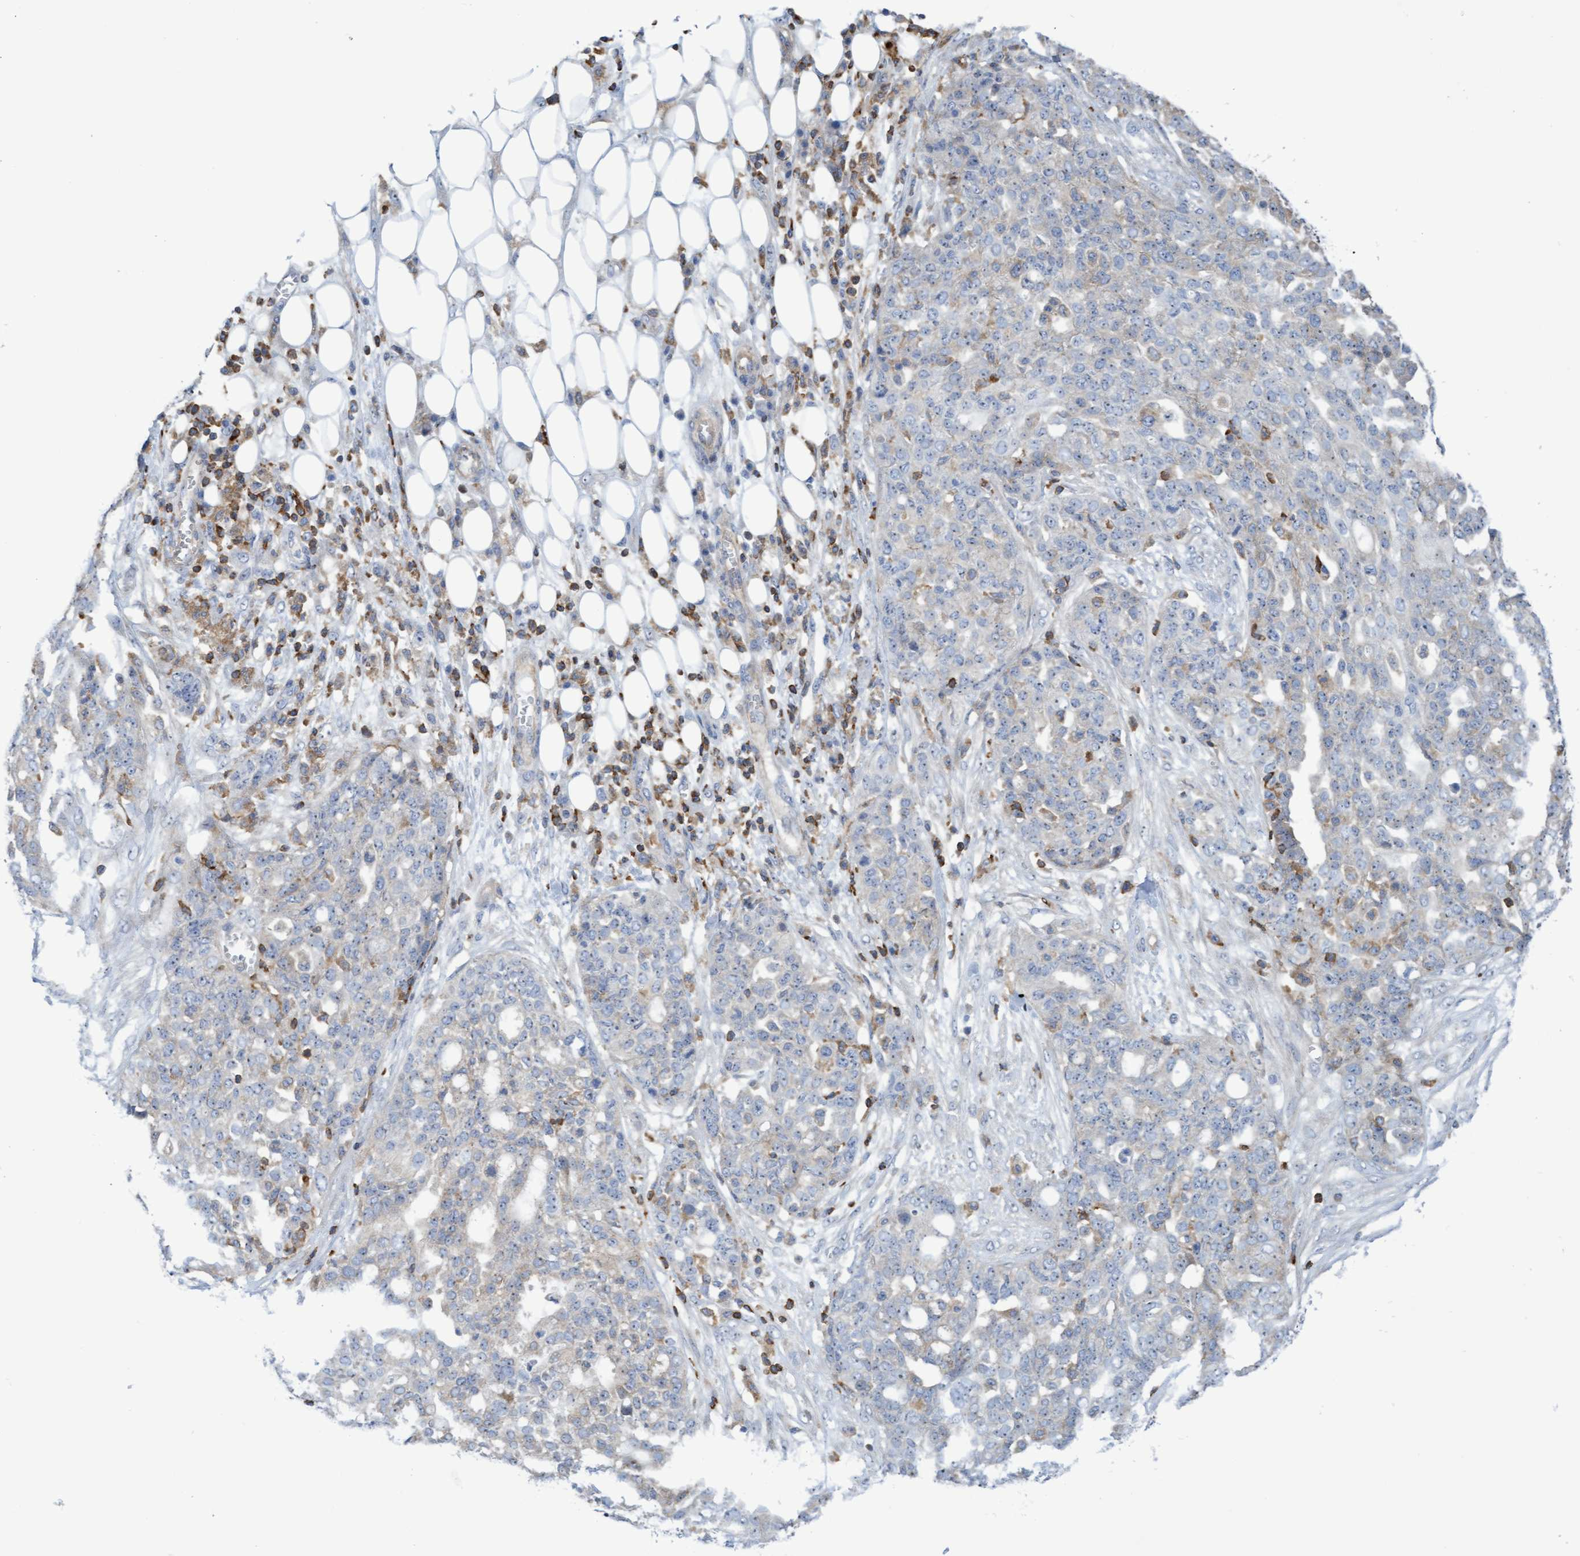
{"staining": {"intensity": "weak", "quantity": "<25%", "location": "cytoplasmic/membranous"}, "tissue": "ovarian cancer", "cell_type": "Tumor cells", "image_type": "cancer", "snomed": [{"axis": "morphology", "description": "Cystadenocarcinoma, serous, NOS"}, {"axis": "topography", "description": "Soft tissue"}, {"axis": "topography", "description": "Ovary"}], "caption": "Protein analysis of serous cystadenocarcinoma (ovarian) shows no significant expression in tumor cells. (DAB (3,3'-diaminobenzidine) immunohistochemistry visualized using brightfield microscopy, high magnification).", "gene": "FNBP1", "patient": {"sex": "female", "age": 57}}